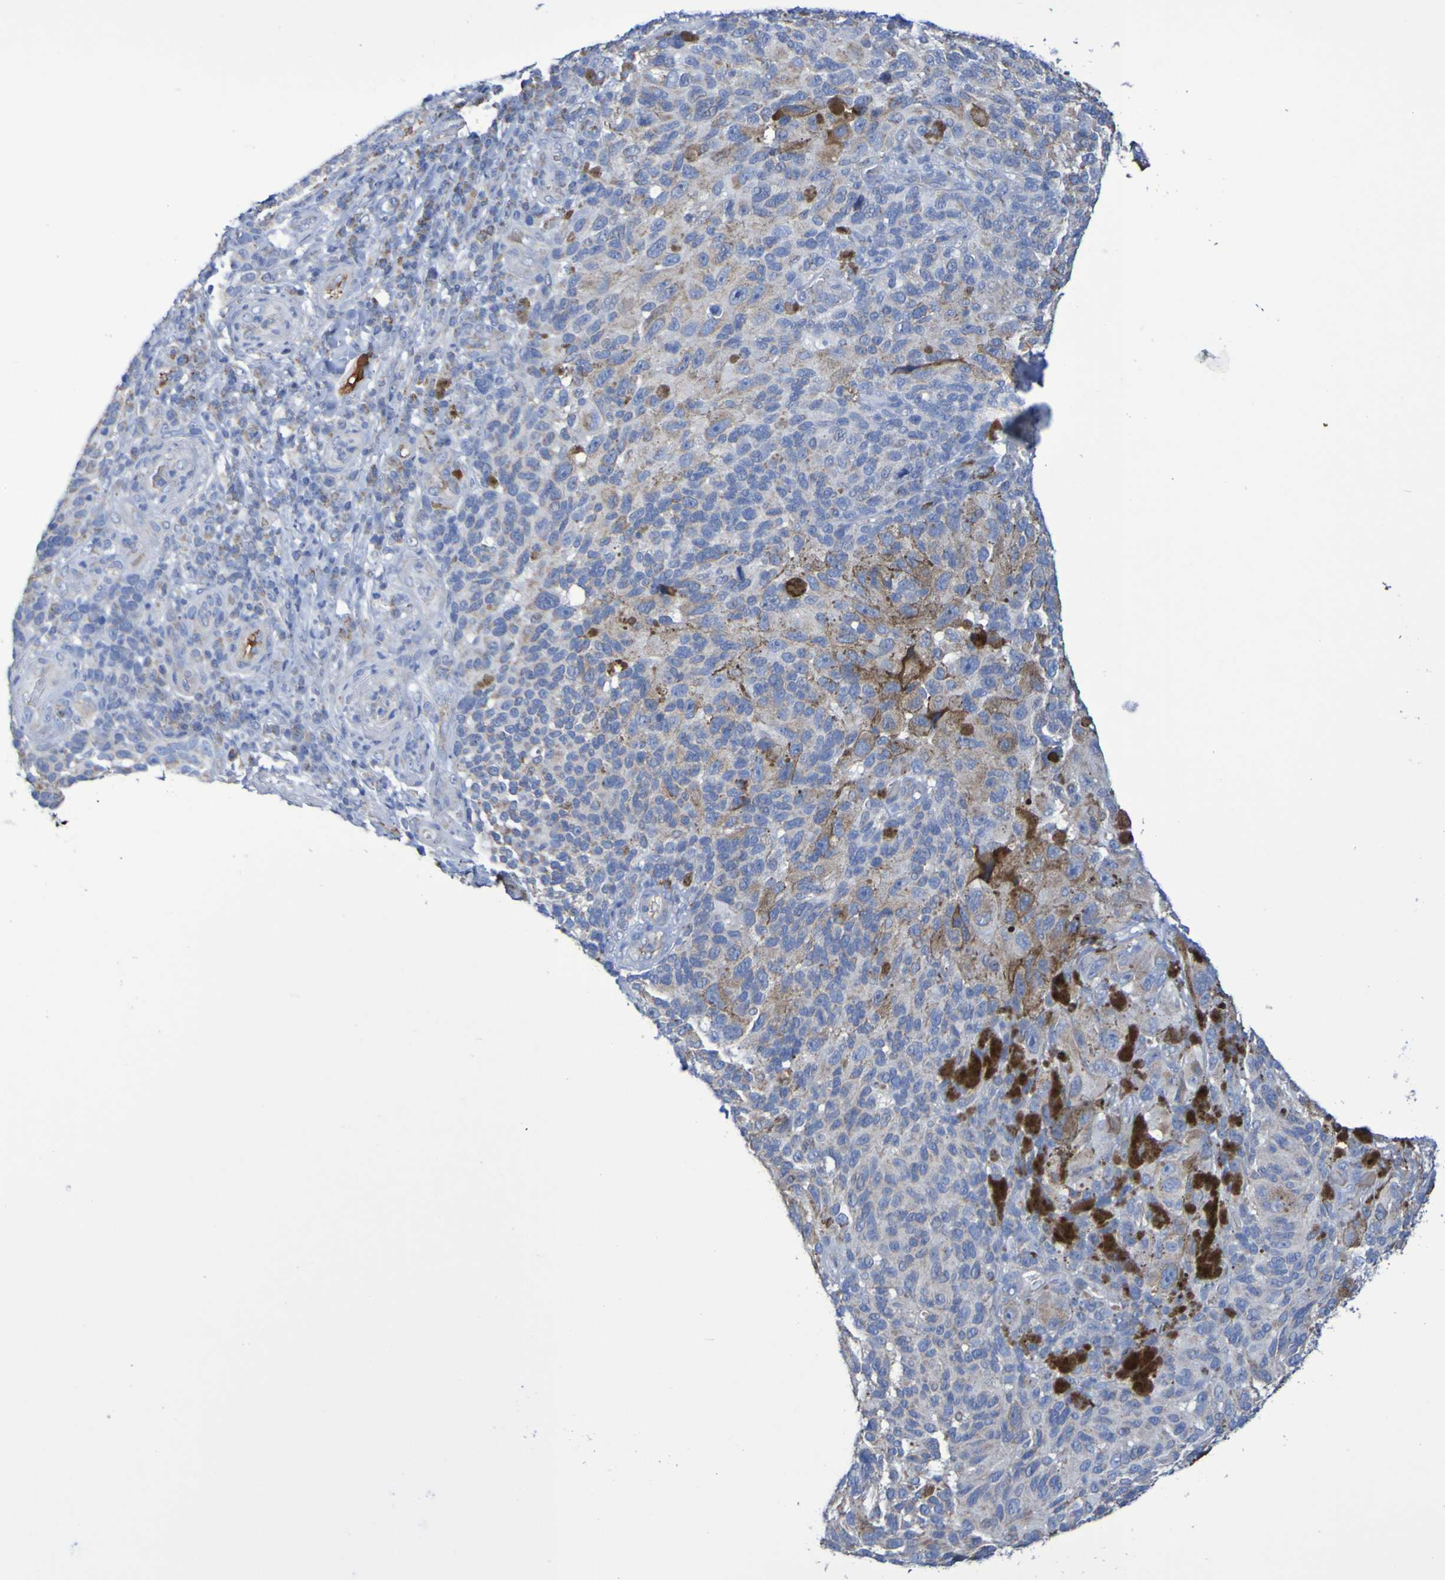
{"staining": {"intensity": "weak", "quantity": "<25%", "location": "cytoplasmic/membranous"}, "tissue": "melanoma", "cell_type": "Tumor cells", "image_type": "cancer", "snomed": [{"axis": "morphology", "description": "Malignant melanoma, NOS"}, {"axis": "topography", "description": "Skin"}], "caption": "High power microscopy photomicrograph of an IHC micrograph of melanoma, revealing no significant positivity in tumor cells. The staining was performed using DAB (3,3'-diaminobenzidine) to visualize the protein expression in brown, while the nuclei were stained in blue with hematoxylin (Magnification: 20x).", "gene": "CNTN2", "patient": {"sex": "female", "age": 73}}